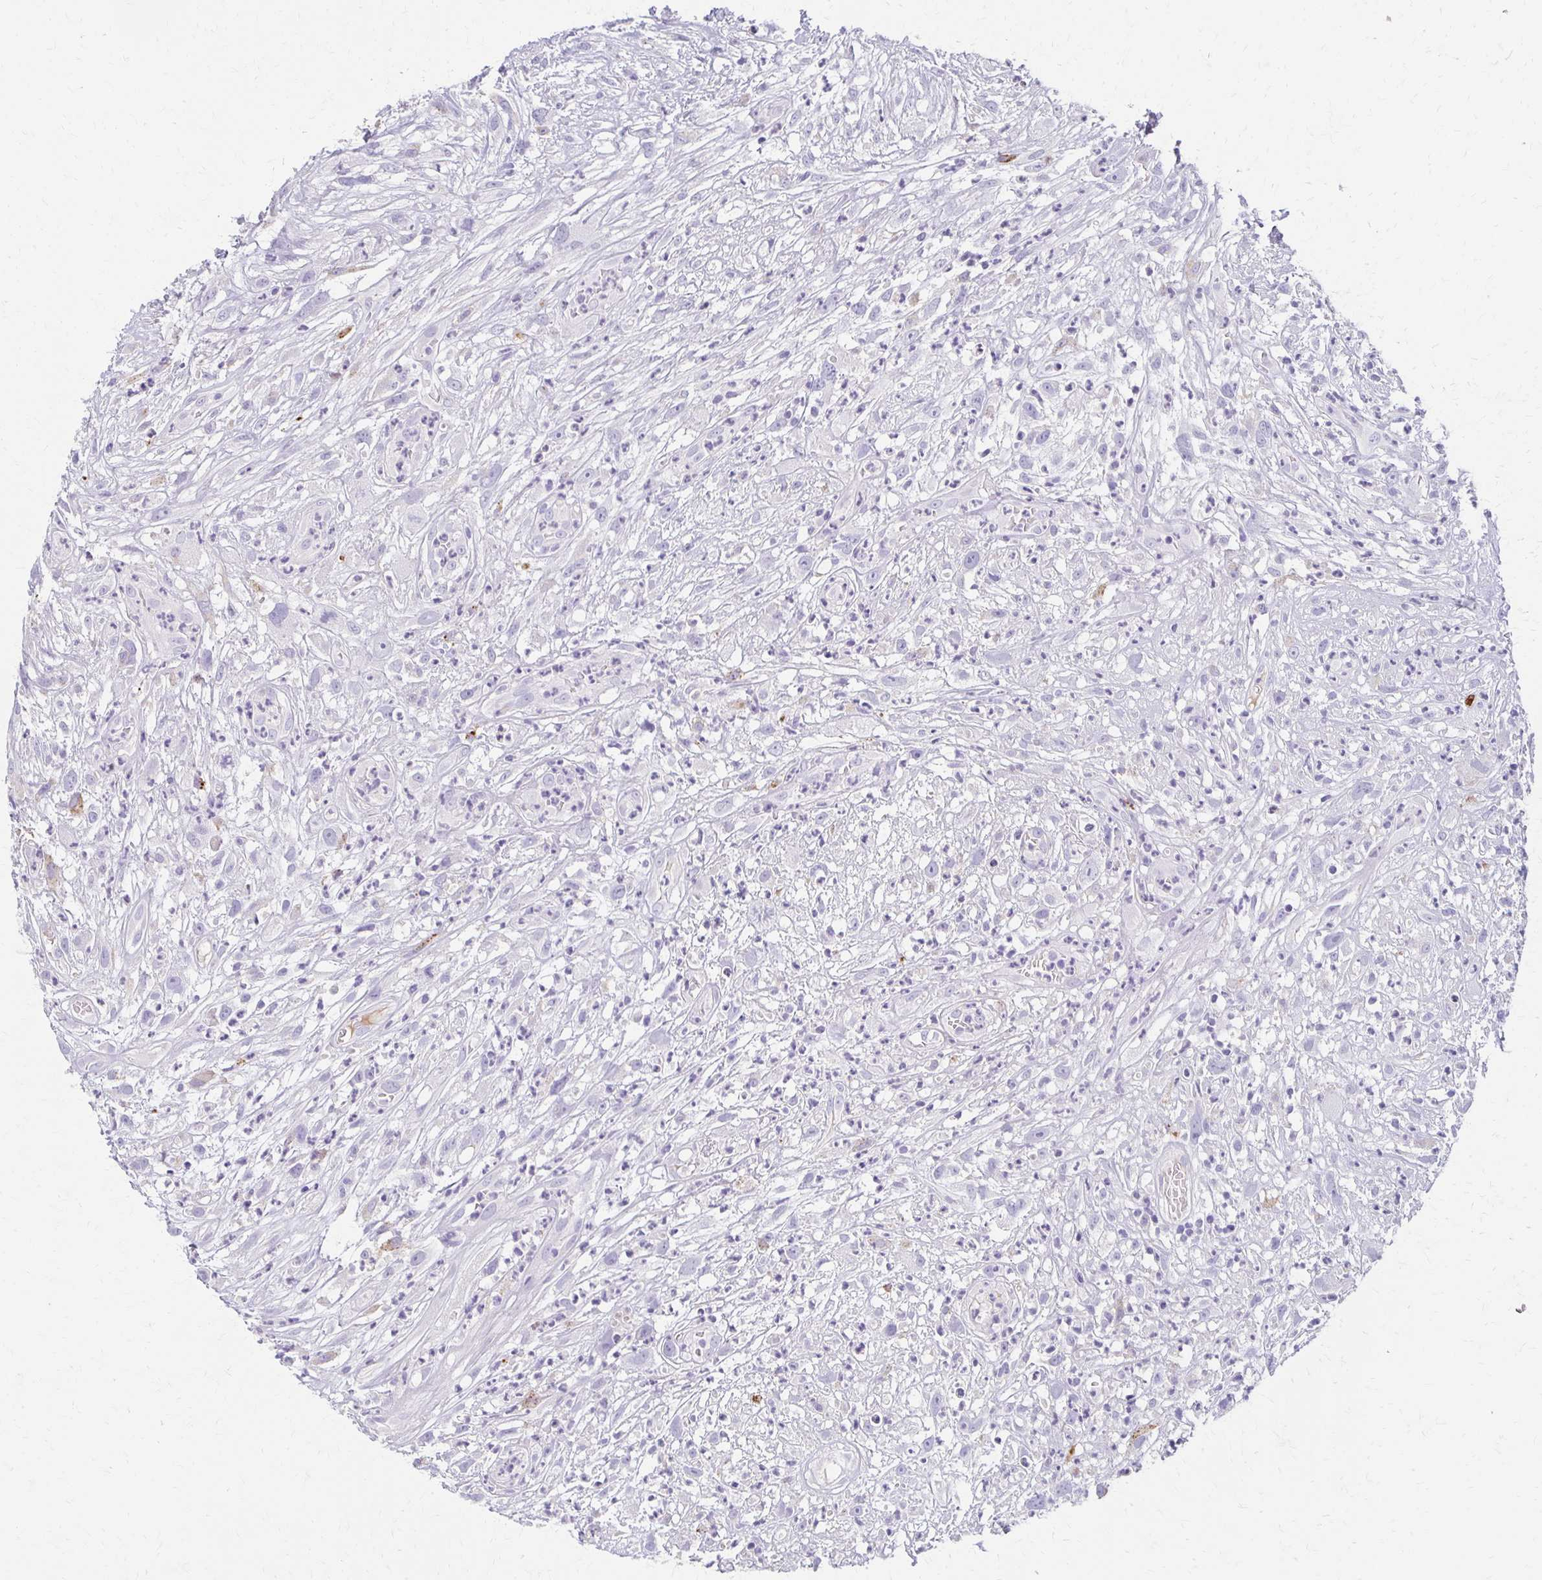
{"staining": {"intensity": "negative", "quantity": "none", "location": "none"}, "tissue": "head and neck cancer", "cell_type": "Tumor cells", "image_type": "cancer", "snomed": [{"axis": "morphology", "description": "Squamous cell carcinoma, NOS"}, {"axis": "topography", "description": "Head-Neck"}], "caption": "Tumor cells are negative for brown protein staining in head and neck cancer. Brightfield microscopy of immunohistochemistry (IHC) stained with DAB (3,3'-diaminobenzidine) (brown) and hematoxylin (blue), captured at high magnification.", "gene": "BBS12", "patient": {"sex": "male", "age": 65}}